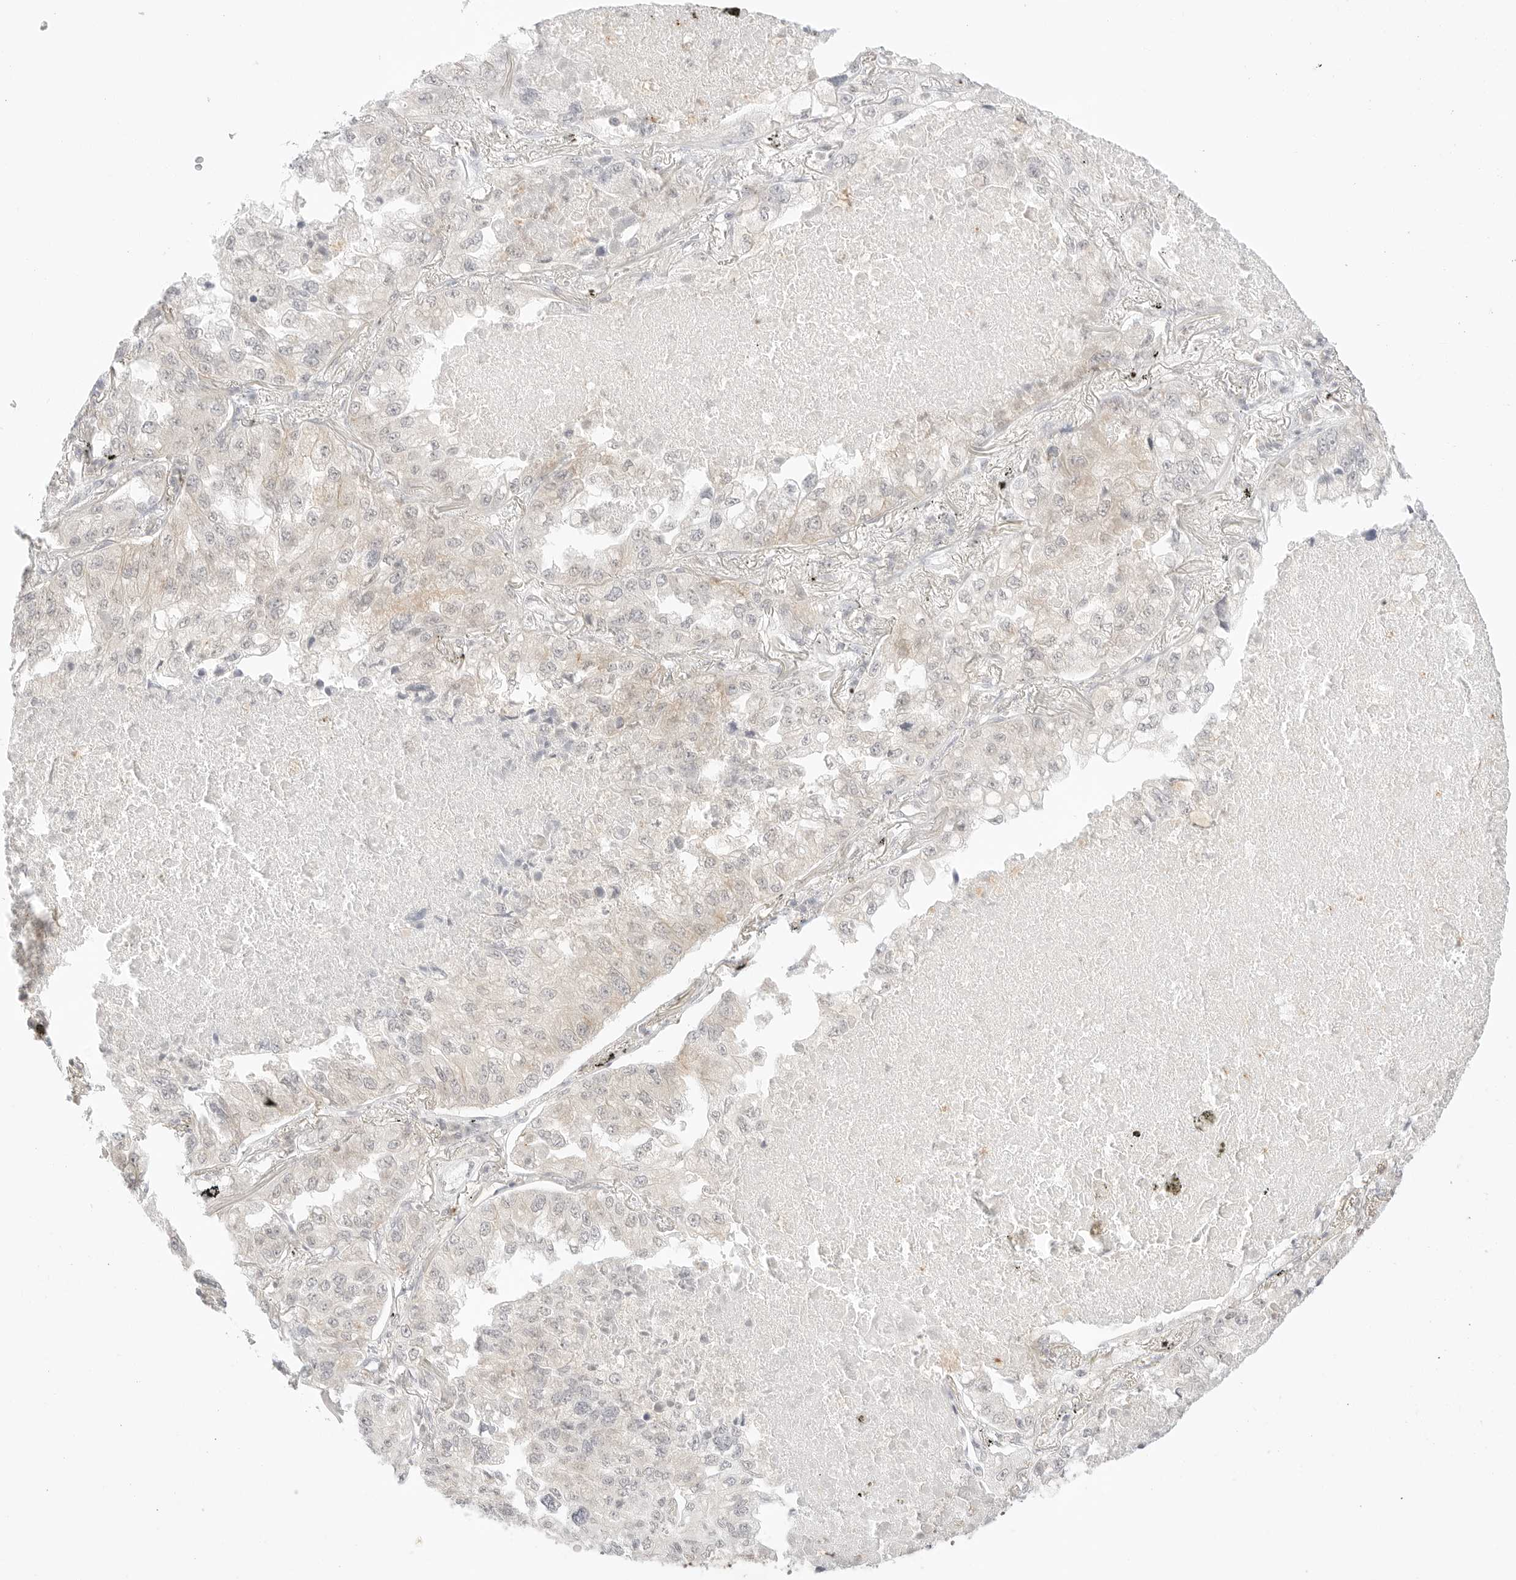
{"staining": {"intensity": "negative", "quantity": "none", "location": "none"}, "tissue": "lung cancer", "cell_type": "Tumor cells", "image_type": "cancer", "snomed": [{"axis": "morphology", "description": "Adenocarcinoma, NOS"}, {"axis": "topography", "description": "Lung"}], "caption": "An immunohistochemistry (IHC) photomicrograph of adenocarcinoma (lung) is shown. There is no staining in tumor cells of adenocarcinoma (lung).", "gene": "GNAS", "patient": {"sex": "male", "age": 65}}